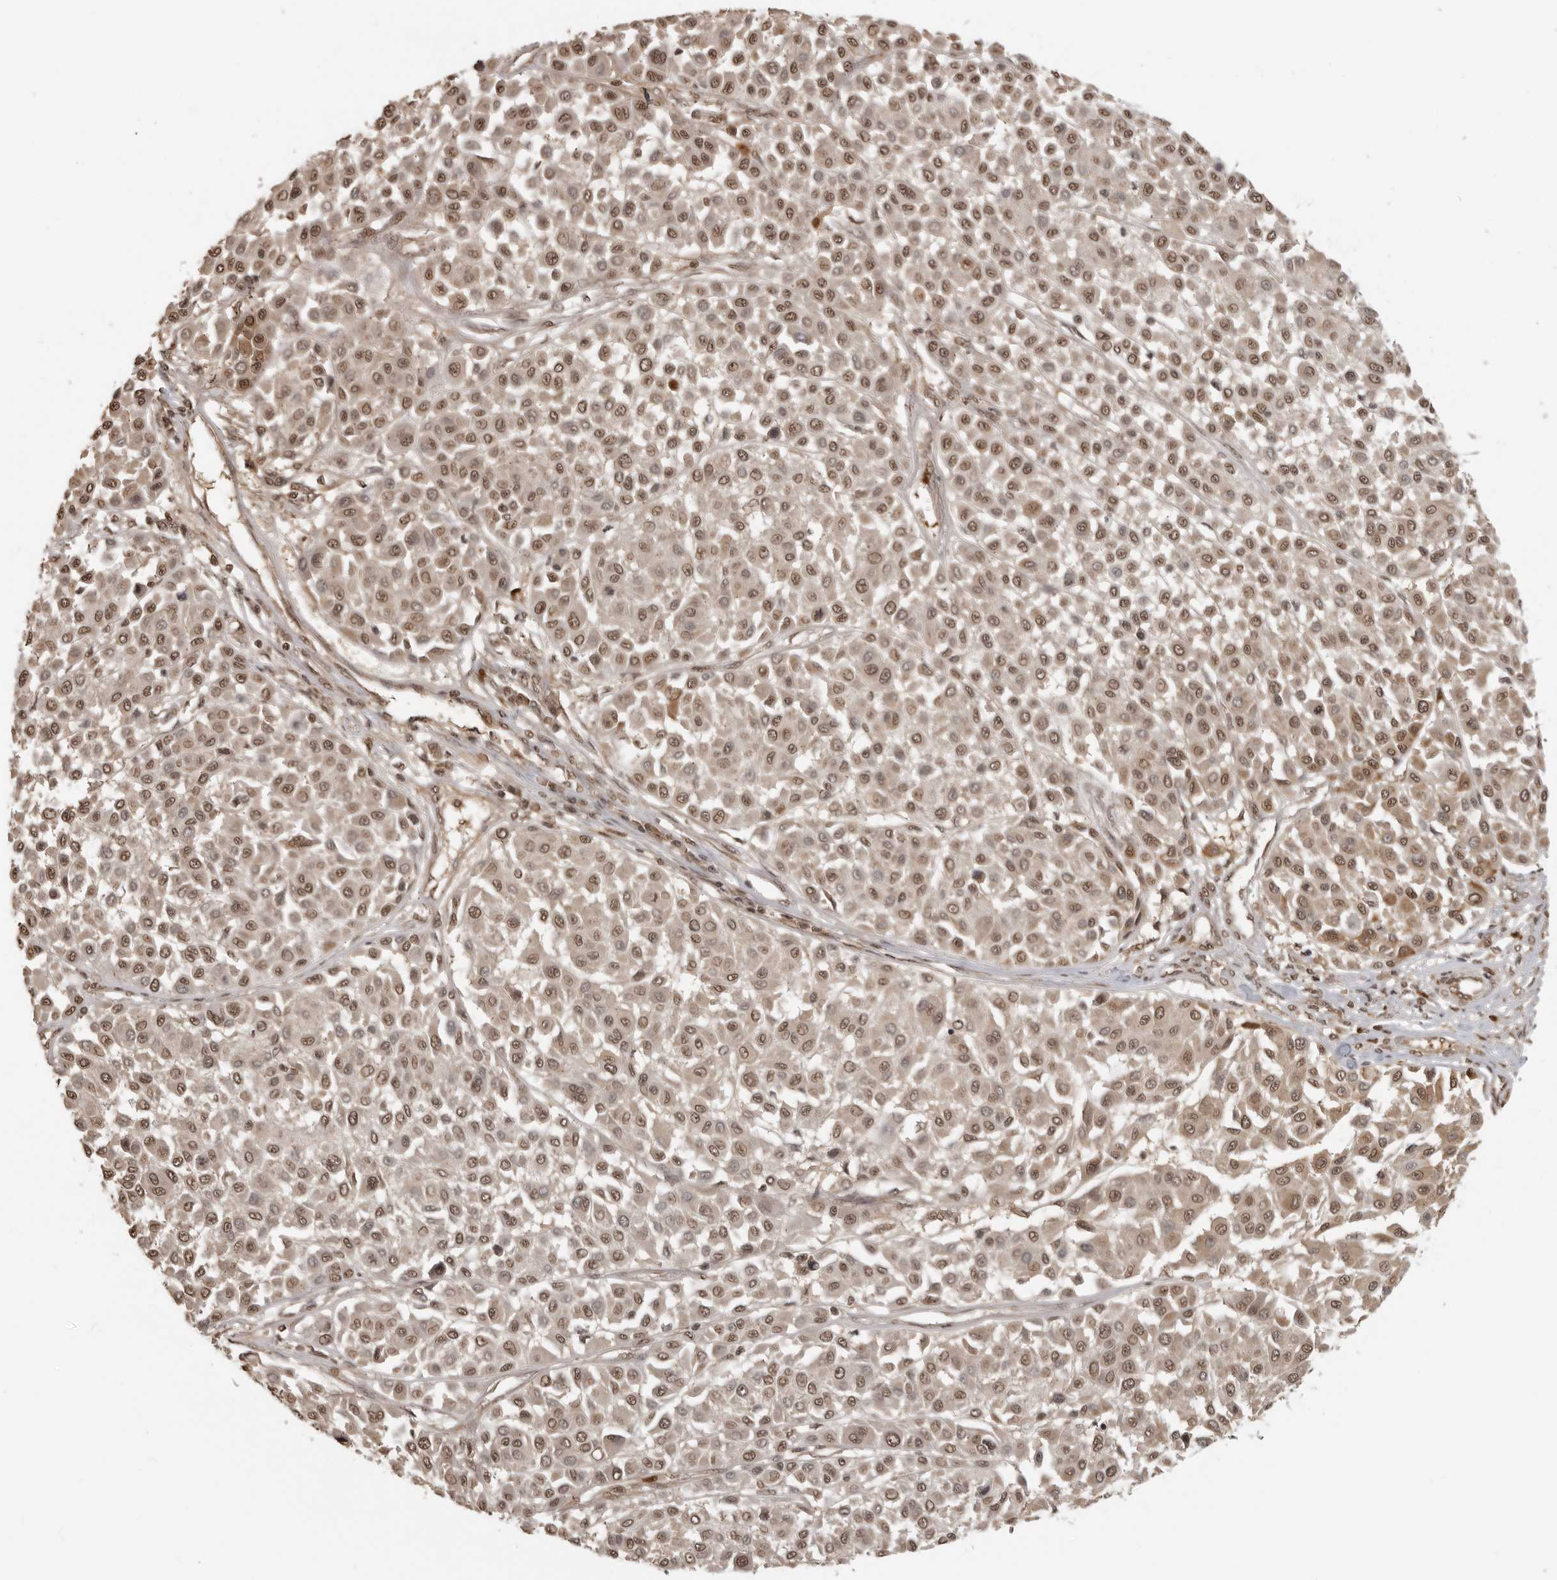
{"staining": {"intensity": "moderate", "quantity": ">75%", "location": "nuclear"}, "tissue": "melanoma", "cell_type": "Tumor cells", "image_type": "cancer", "snomed": [{"axis": "morphology", "description": "Malignant melanoma, Metastatic site"}, {"axis": "topography", "description": "Soft tissue"}], "caption": "Tumor cells exhibit medium levels of moderate nuclear expression in approximately >75% of cells in malignant melanoma (metastatic site).", "gene": "CLOCK", "patient": {"sex": "male", "age": 41}}